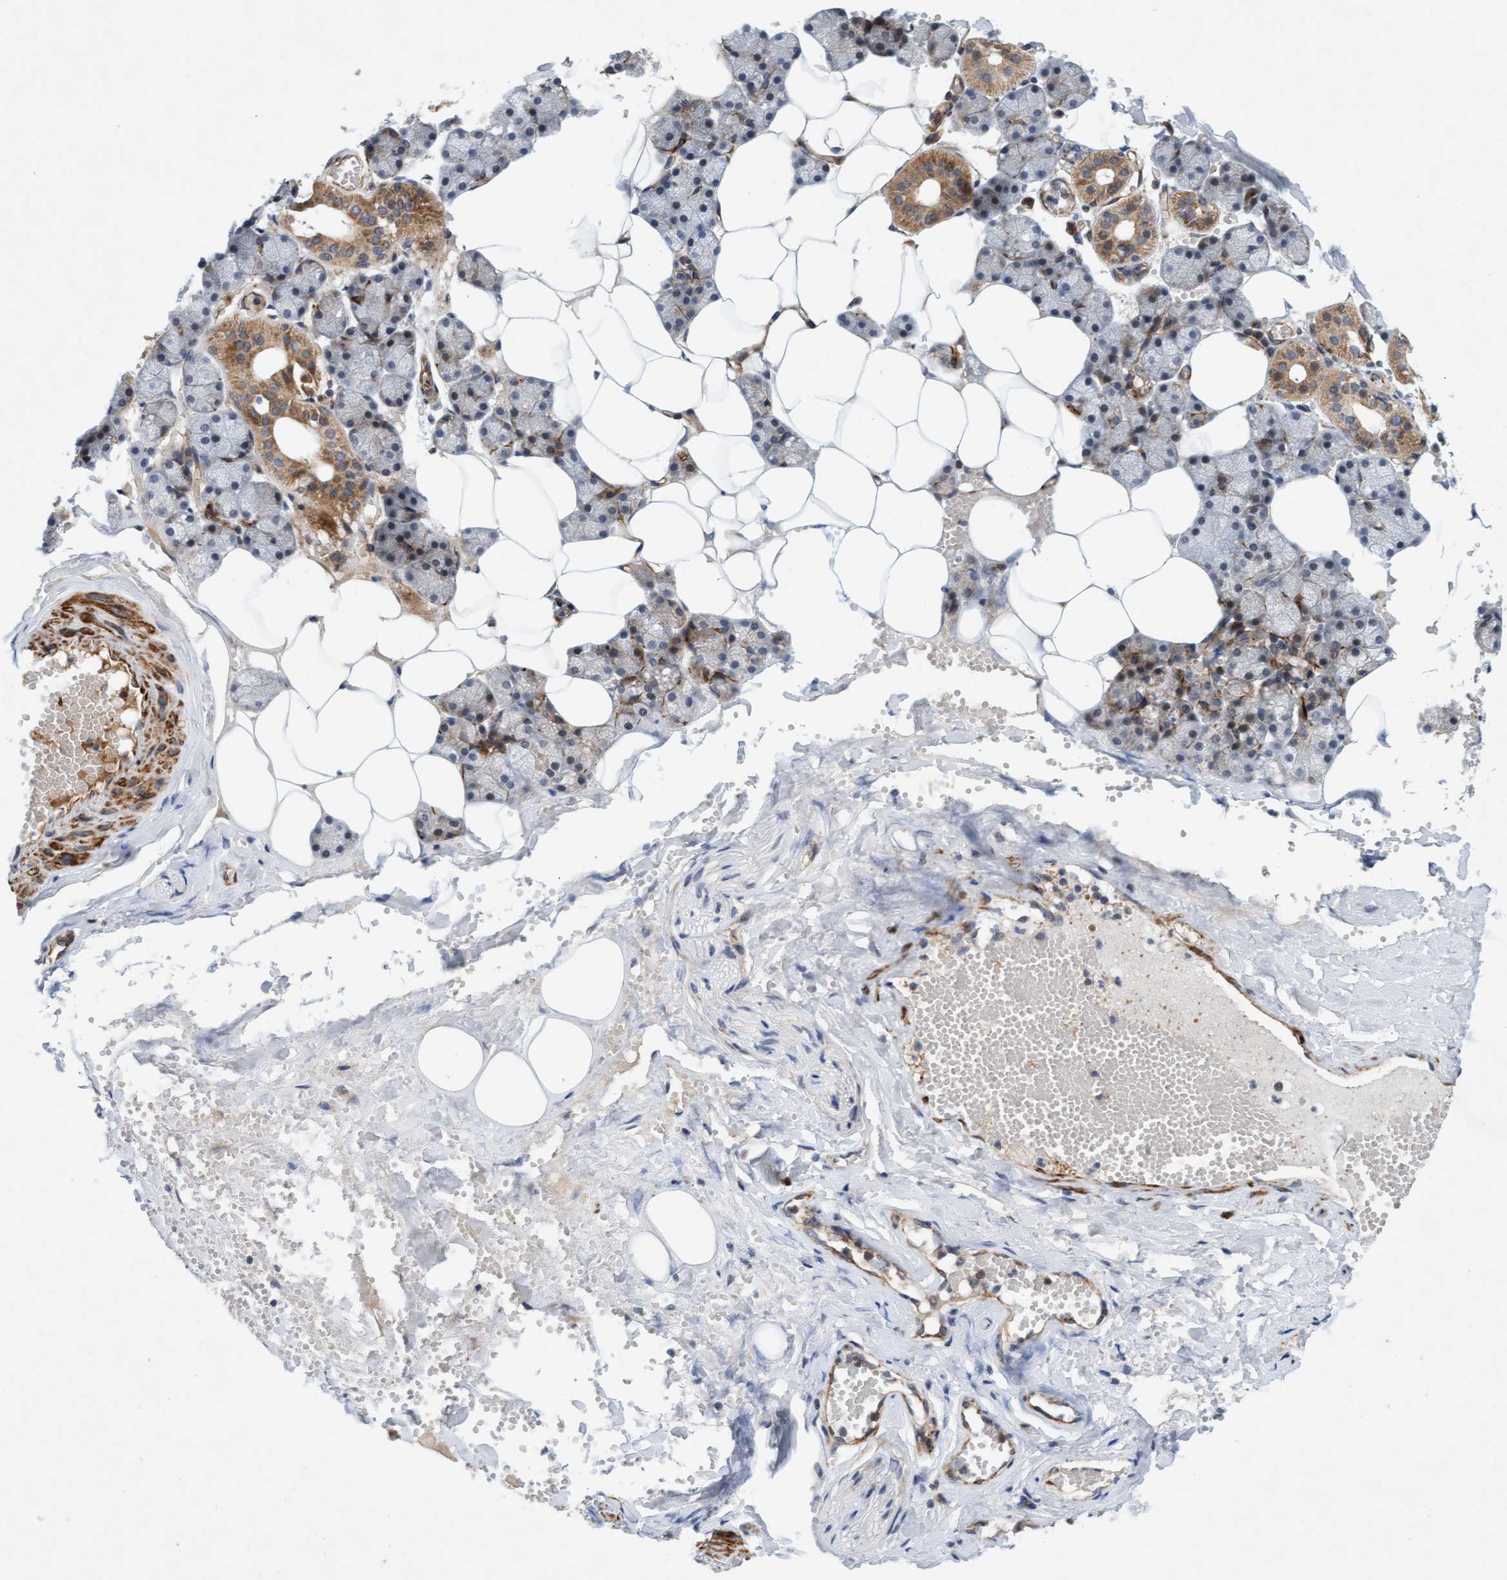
{"staining": {"intensity": "moderate", "quantity": "25%-75%", "location": "cytoplasmic/membranous"}, "tissue": "salivary gland", "cell_type": "Glandular cells", "image_type": "normal", "snomed": [{"axis": "morphology", "description": "Normal tissue, NOS"}, {"axis": "topography", "description": "Salivary gland"}], "caption": "The immunohistochemical stain labels moderate cytoplasmic/membranous staining in glandular cells of normal salivary gland. Nuclei are stained in blue.", "gene": "TMEM70", "patient": {"sex": "male", "age": 62}}